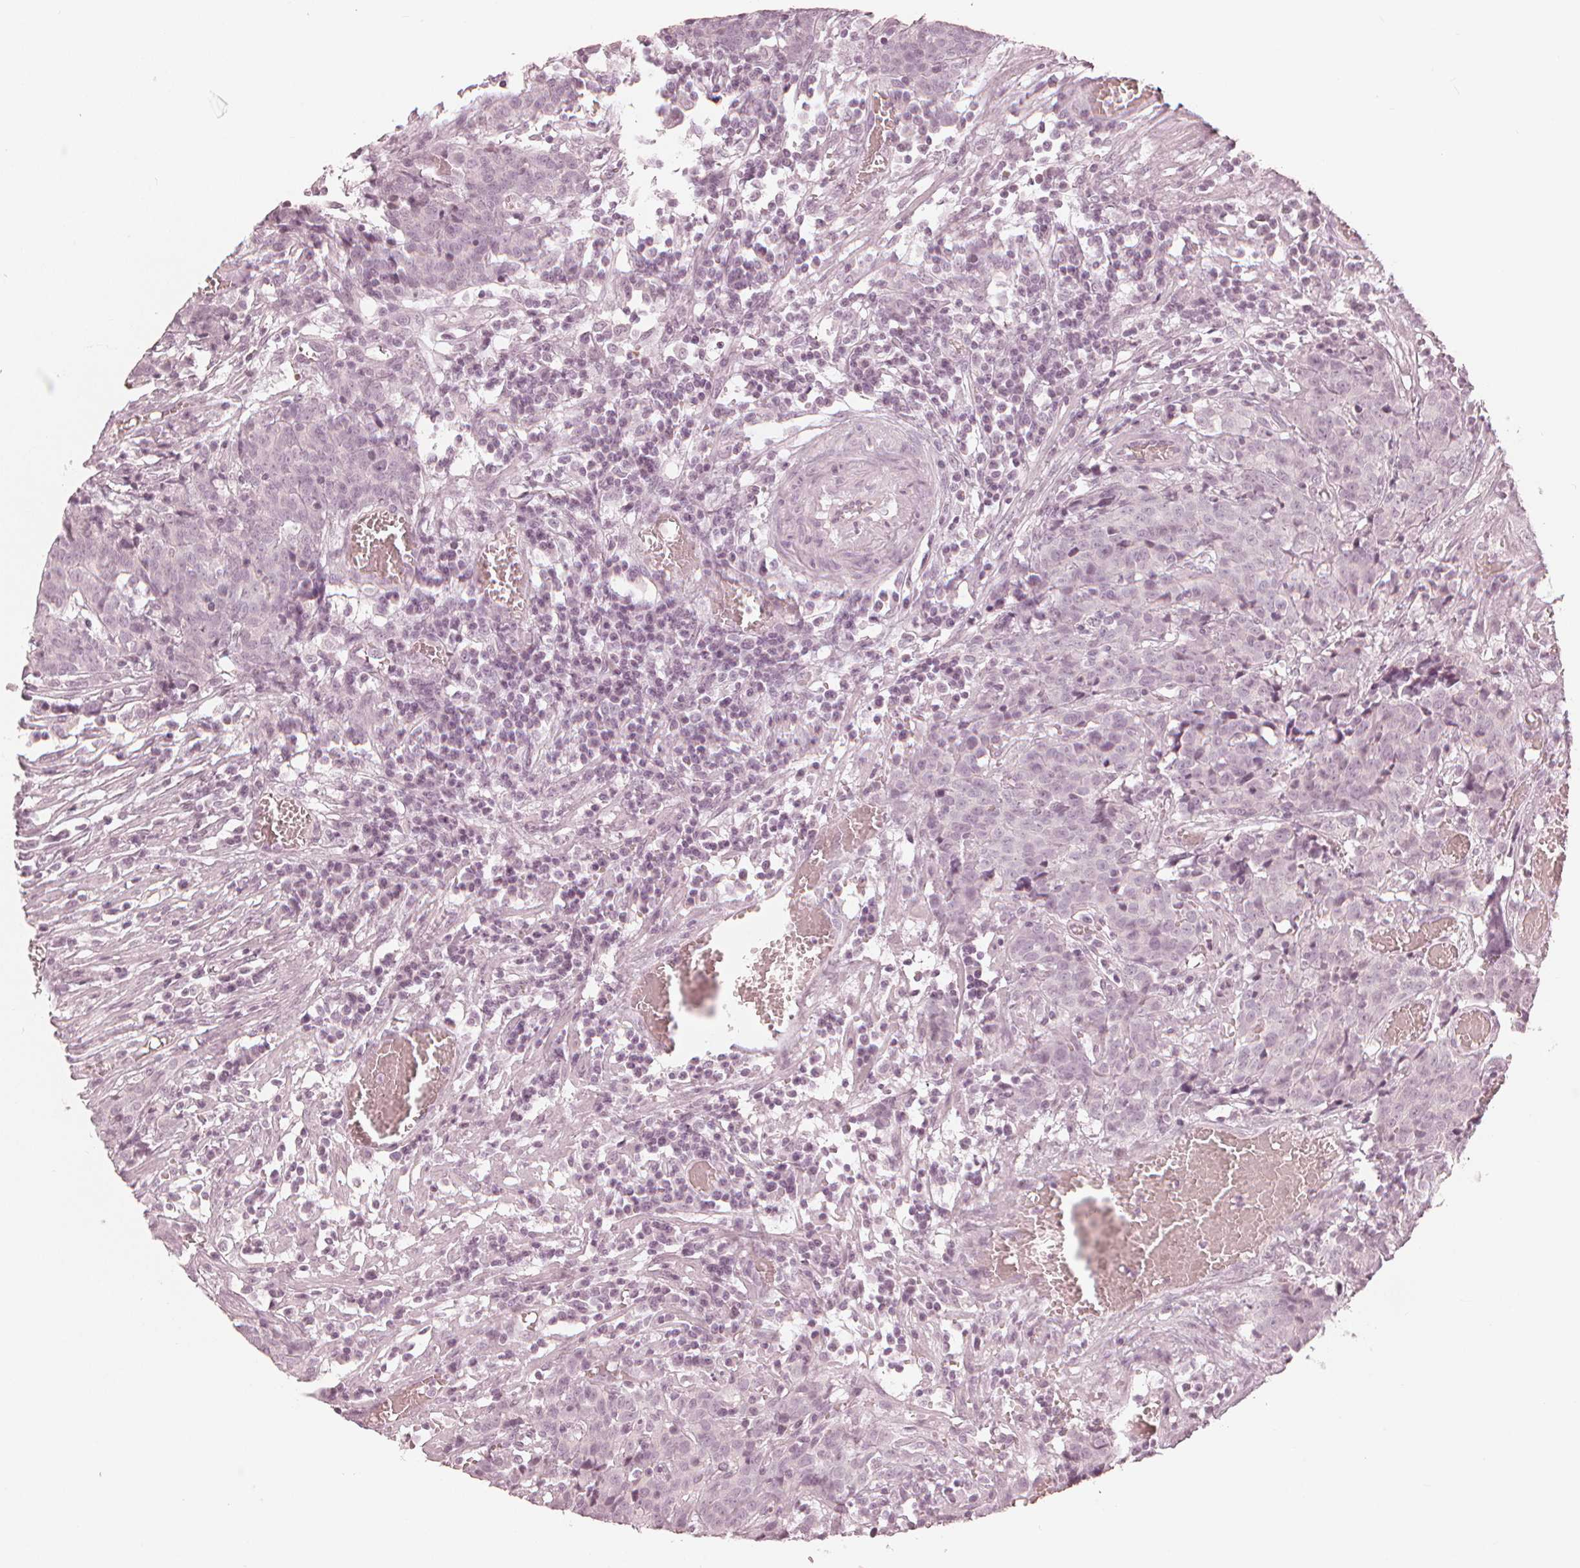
{"staining": {"intensity": "negative", "quantity": "none", "location": "none"}, "tissue": "prostate cancer", "cell_type": "Tumor cells", "image_type": "cancer", "snomed": [{"axis": "morphology", "description": "Adenocarcinoma, High grade"}, {"axis": "topography", "description": "Prostate and seminal vesicle, NOS"}], "caption": "Tumor cells show no significant protein staining in prostate cancer. The staining is performed using DAB (3,3'-diaminobenzidine) brown chromogen with nuclei counter-stained in using hematoxylin.", "gene": "PAEP", "patient": {"sex": "male", "age": 60}}